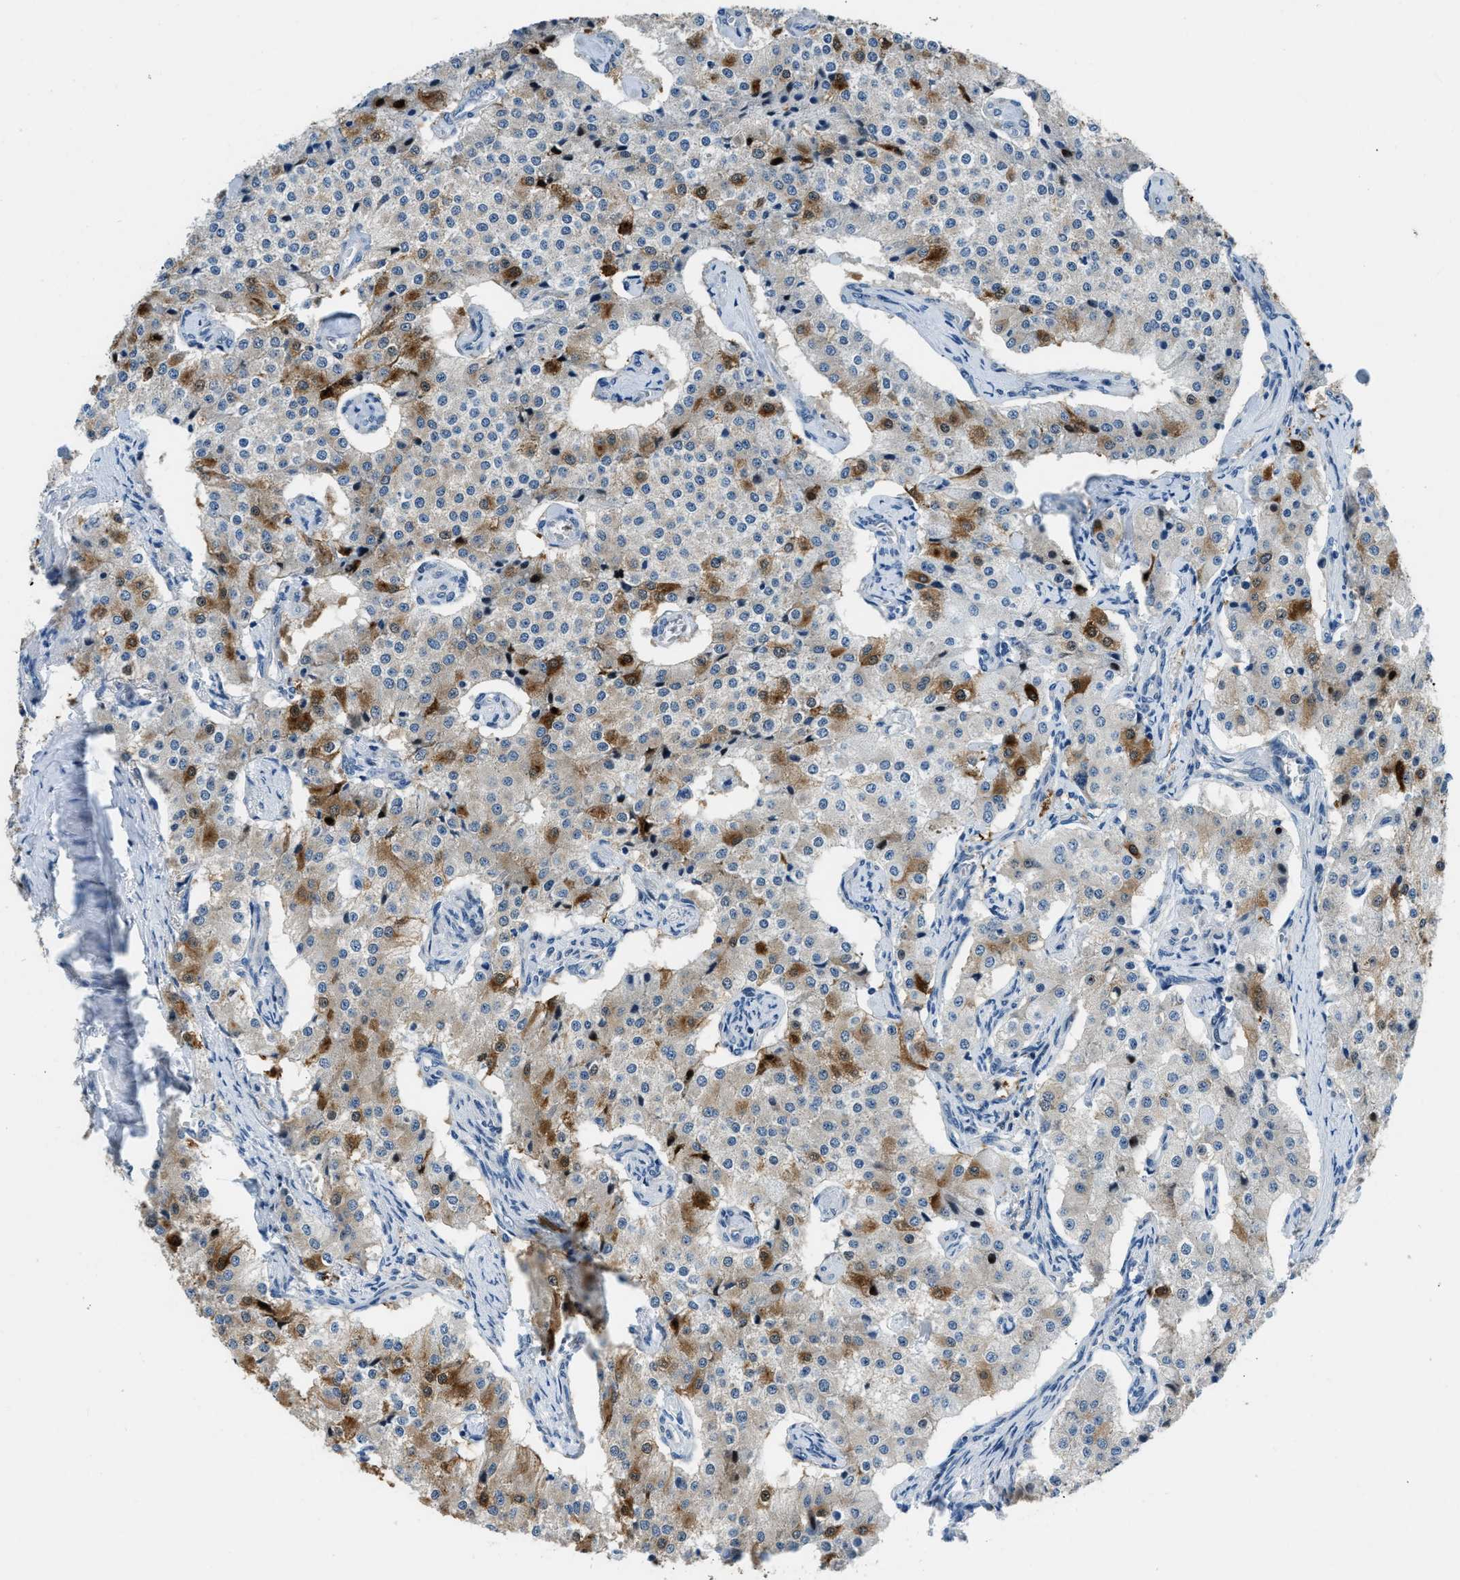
{"staining": {"intensity": "strong", "quantity": "<25%", "location": "cytoplasmic/membranous"}, "tissue": "carcinoid", "cell_type": "Tumor cells", "image_type": "cancer", "snomed": [{"axis": "morphology", "description": "Carcinoid, malignant, NOS"}, {"axis": "topography", "description": "Colon"}], "caption": "Protein expression analysis of human malignant carcinoid reveals strong cytoplasmic/membranous expression in about <25% of tumor cells. (DAB (3,3'-diaminobenzidine) = brown stain, brightfield microscopy at high magnification).", "gene": "PFKP", "patient": {"sex": "female", "age": 52}}